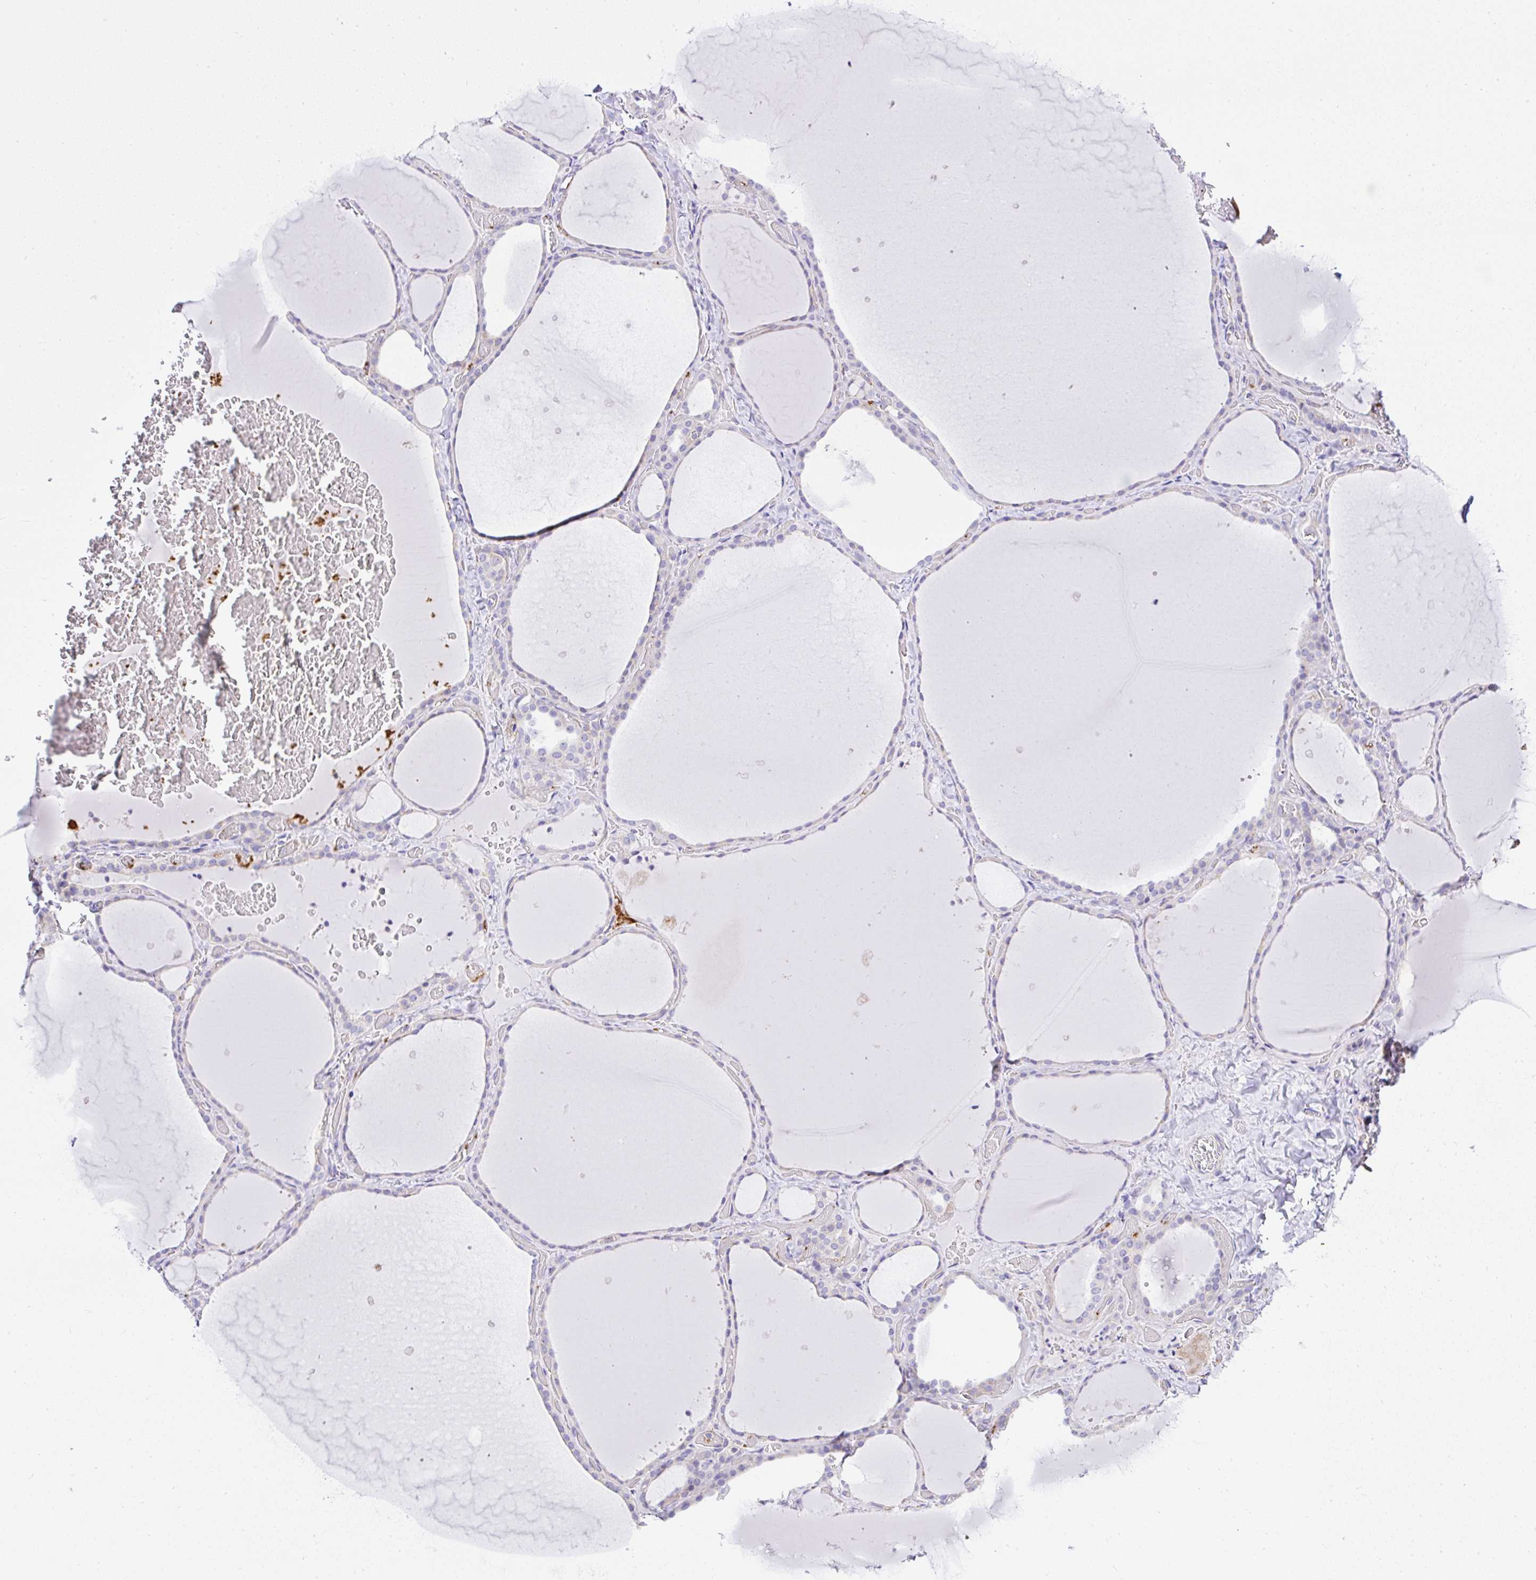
{"staining": {"intensity": "negative", "quantity": "none", "location": "none"}, "tissue": "thyroid gland", "cell_type": "Glandular cells", "image_type": "normal", "snomed": [{"axis": "morphology", "description": "Normal tissue, NOS"}, {"axis": "topography", "description": "Thyroid gland"}], "caption": "The micrograph shows no staining of glandular cells in unremarkable thyroid gland.", "gene": "CCDC142", "patient": {"sex": "female", "age": 36}}